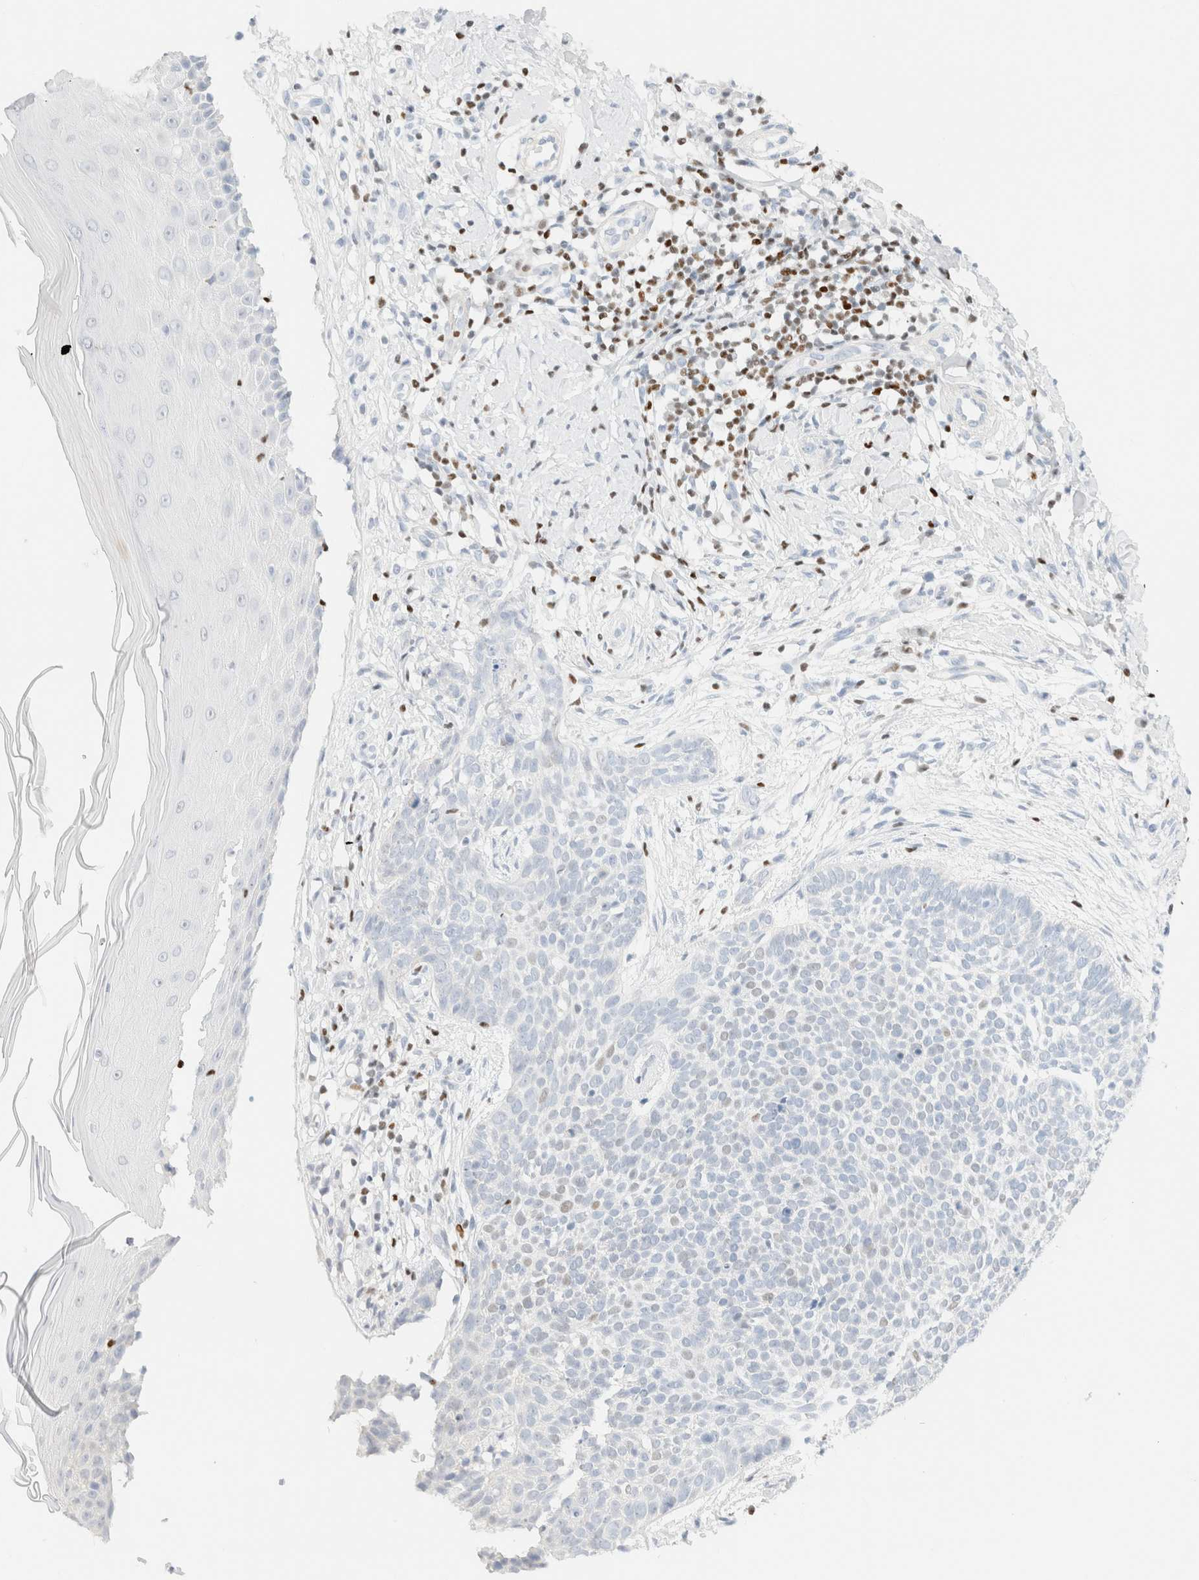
{"staining": {"intensity": "negative", "quantity": "none", "location": "none"}, "tissue": "skin cancer", "cell_type": "Tumor cells", "image_type": "cancer", "snomed": [{"axis": "morphology", "description": "Normal tissue, NOS"}, {"axis": "morphology", "description": "Basal cell carcinoma"}, {"axis": "topography", "description": "Skin"}], "caption": "High magnification brightfield microscopy of skin cancer (basal cell carcinoma) stained with DAB (brown) and counterstained with hematoxylin (blue): tumor cells show no significant positivity.", "gene": "IKZF3", "patient": {"sex": "male", "age": 67}}